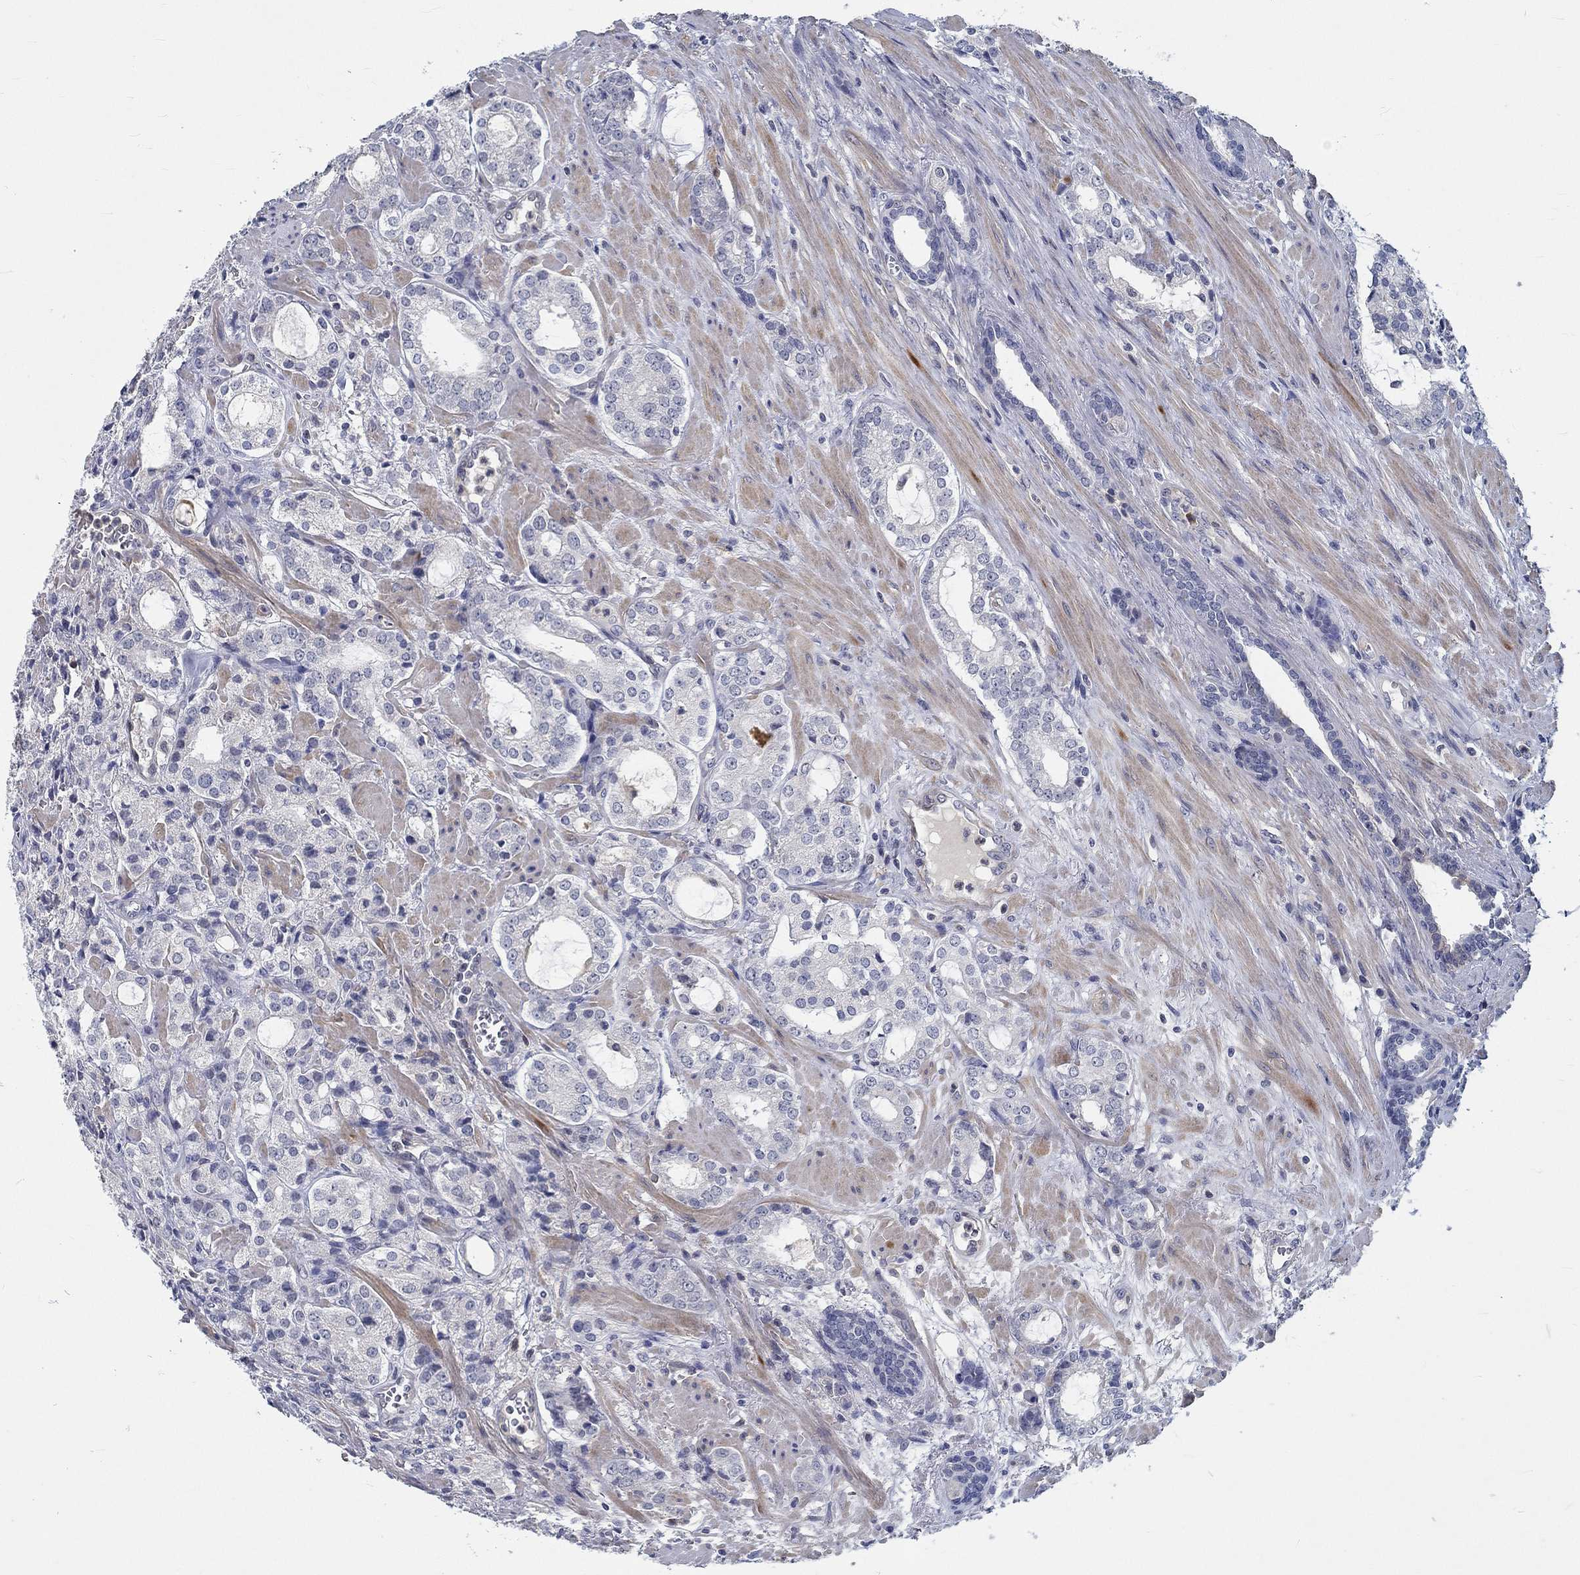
{"staining": {"intensity": "negative", "quantity": "none", "location": "none"}, "tissue": "prostate cancer", "cell_type": "Tumor cells", "image_type": "cancer", "snomed": [{"axis": "morphology", "description": "Adenocarcinoma, NOS"}, {"axis": "topography", "description": "Prostate"}], "caption": "Photomicrograph shows no significant protein expression in tumor cells of prostate adenocarcinoma. Brightfield microscopy of IHC stained with DAB (3,3'-diaminobenzidine) (brown) and hematoxylin (blue), captured at high magnification.", "gene": "MYBPC1", "patient": {"sex": "male", "age": 66}}